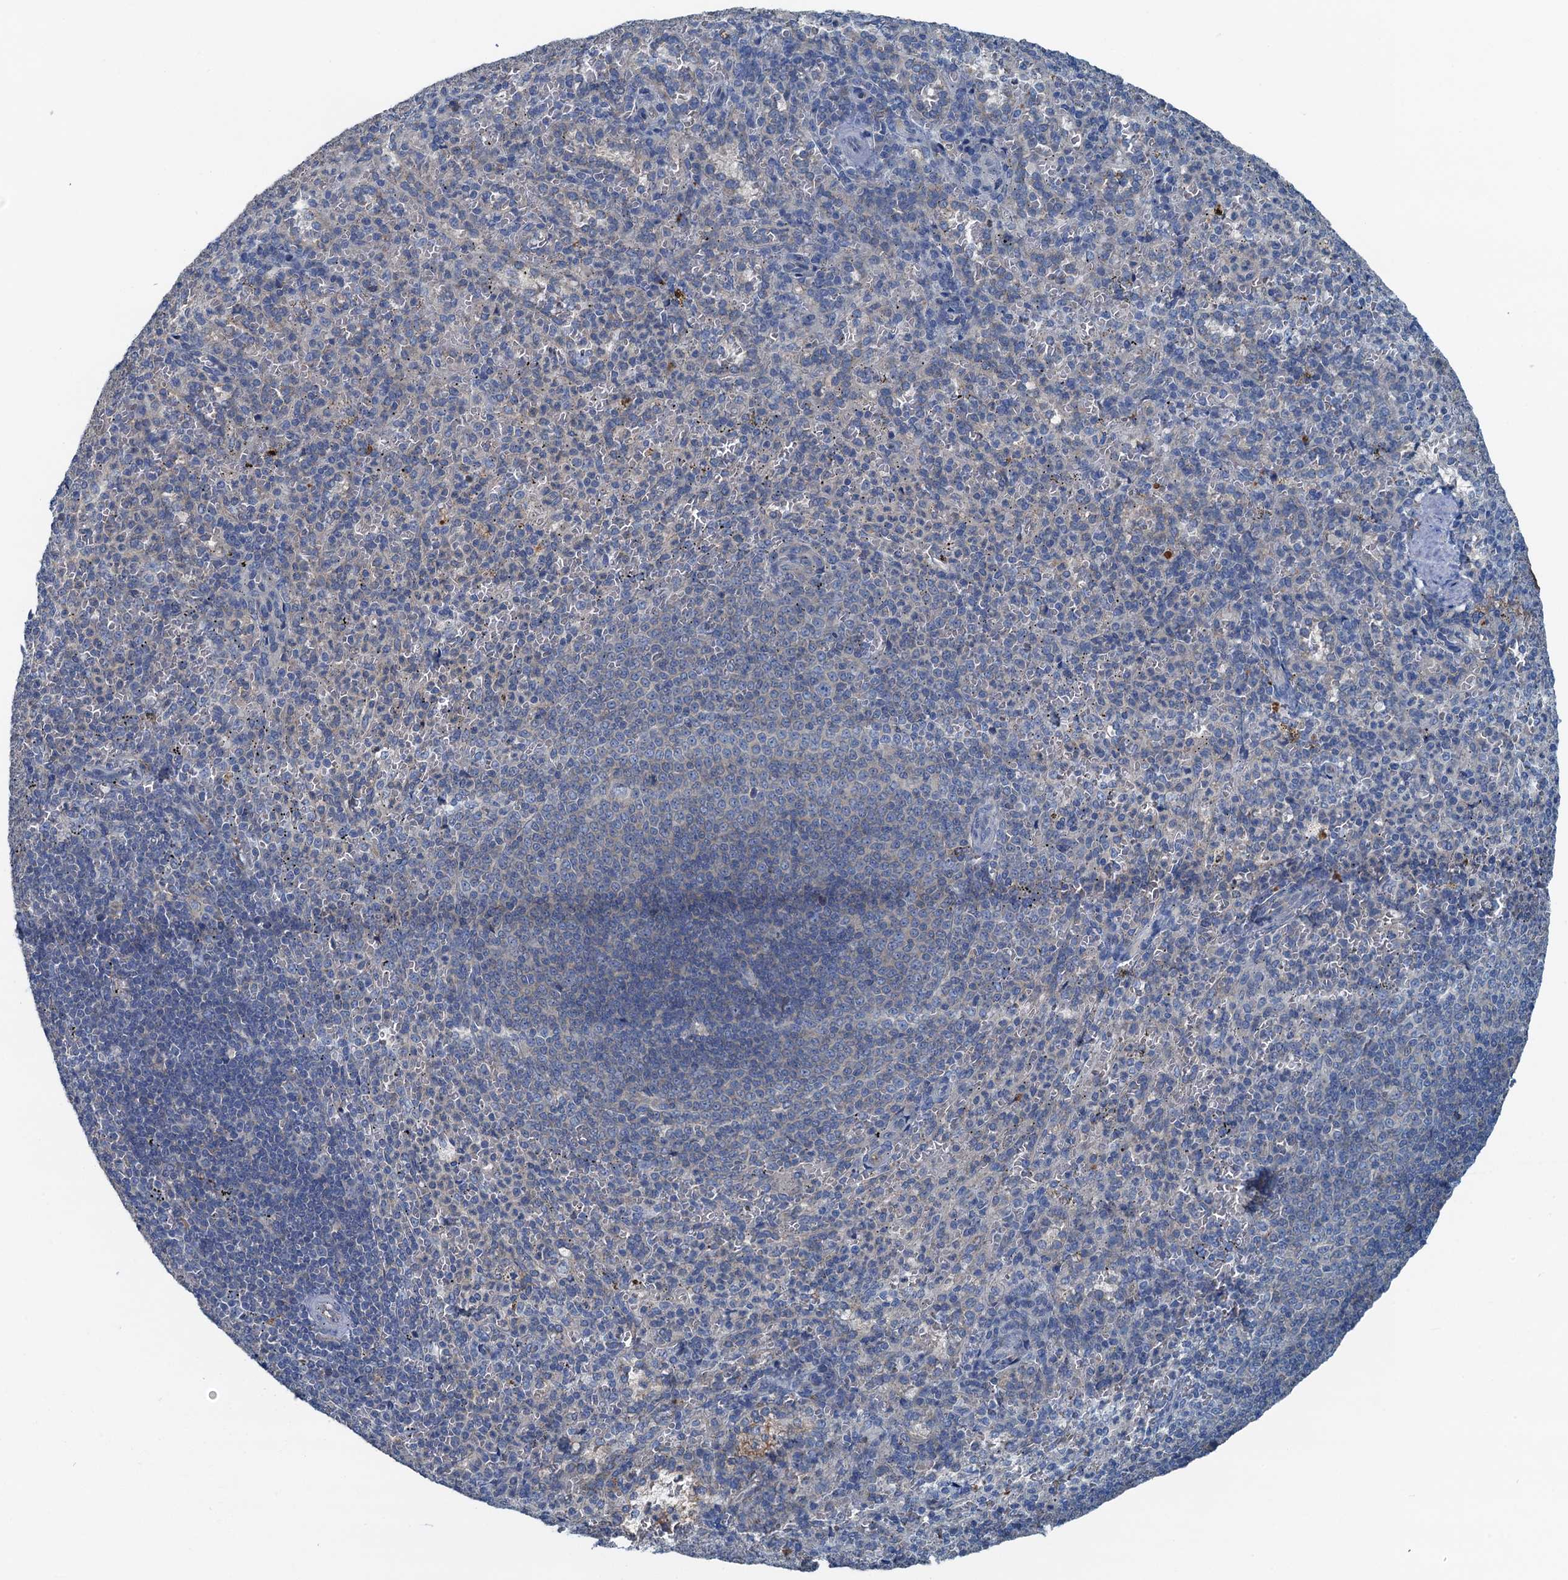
{"staining": {"intensity": "negative", "quantity": "none", "location": "none"}, "tissue": "spleen", "cell_type": "Cells in red pulp", "image_type": "normal", "snomed": [{"axis": "morphology", "description": "Normal tissue, NOS"}, {"axis": "topography", "description": "Spleen"}], "caption": "Immunohistochemical staining of normal spleen demonstrates no significant staining in cells in red pulp. The staining was performed using DAB to visualize the protein expression in brown, while the nuclei were stained in blue with hematoxylin (Magnification: 20x).", "gene": "LSM14B", "patient": {"sex": "female", "age": 21}}